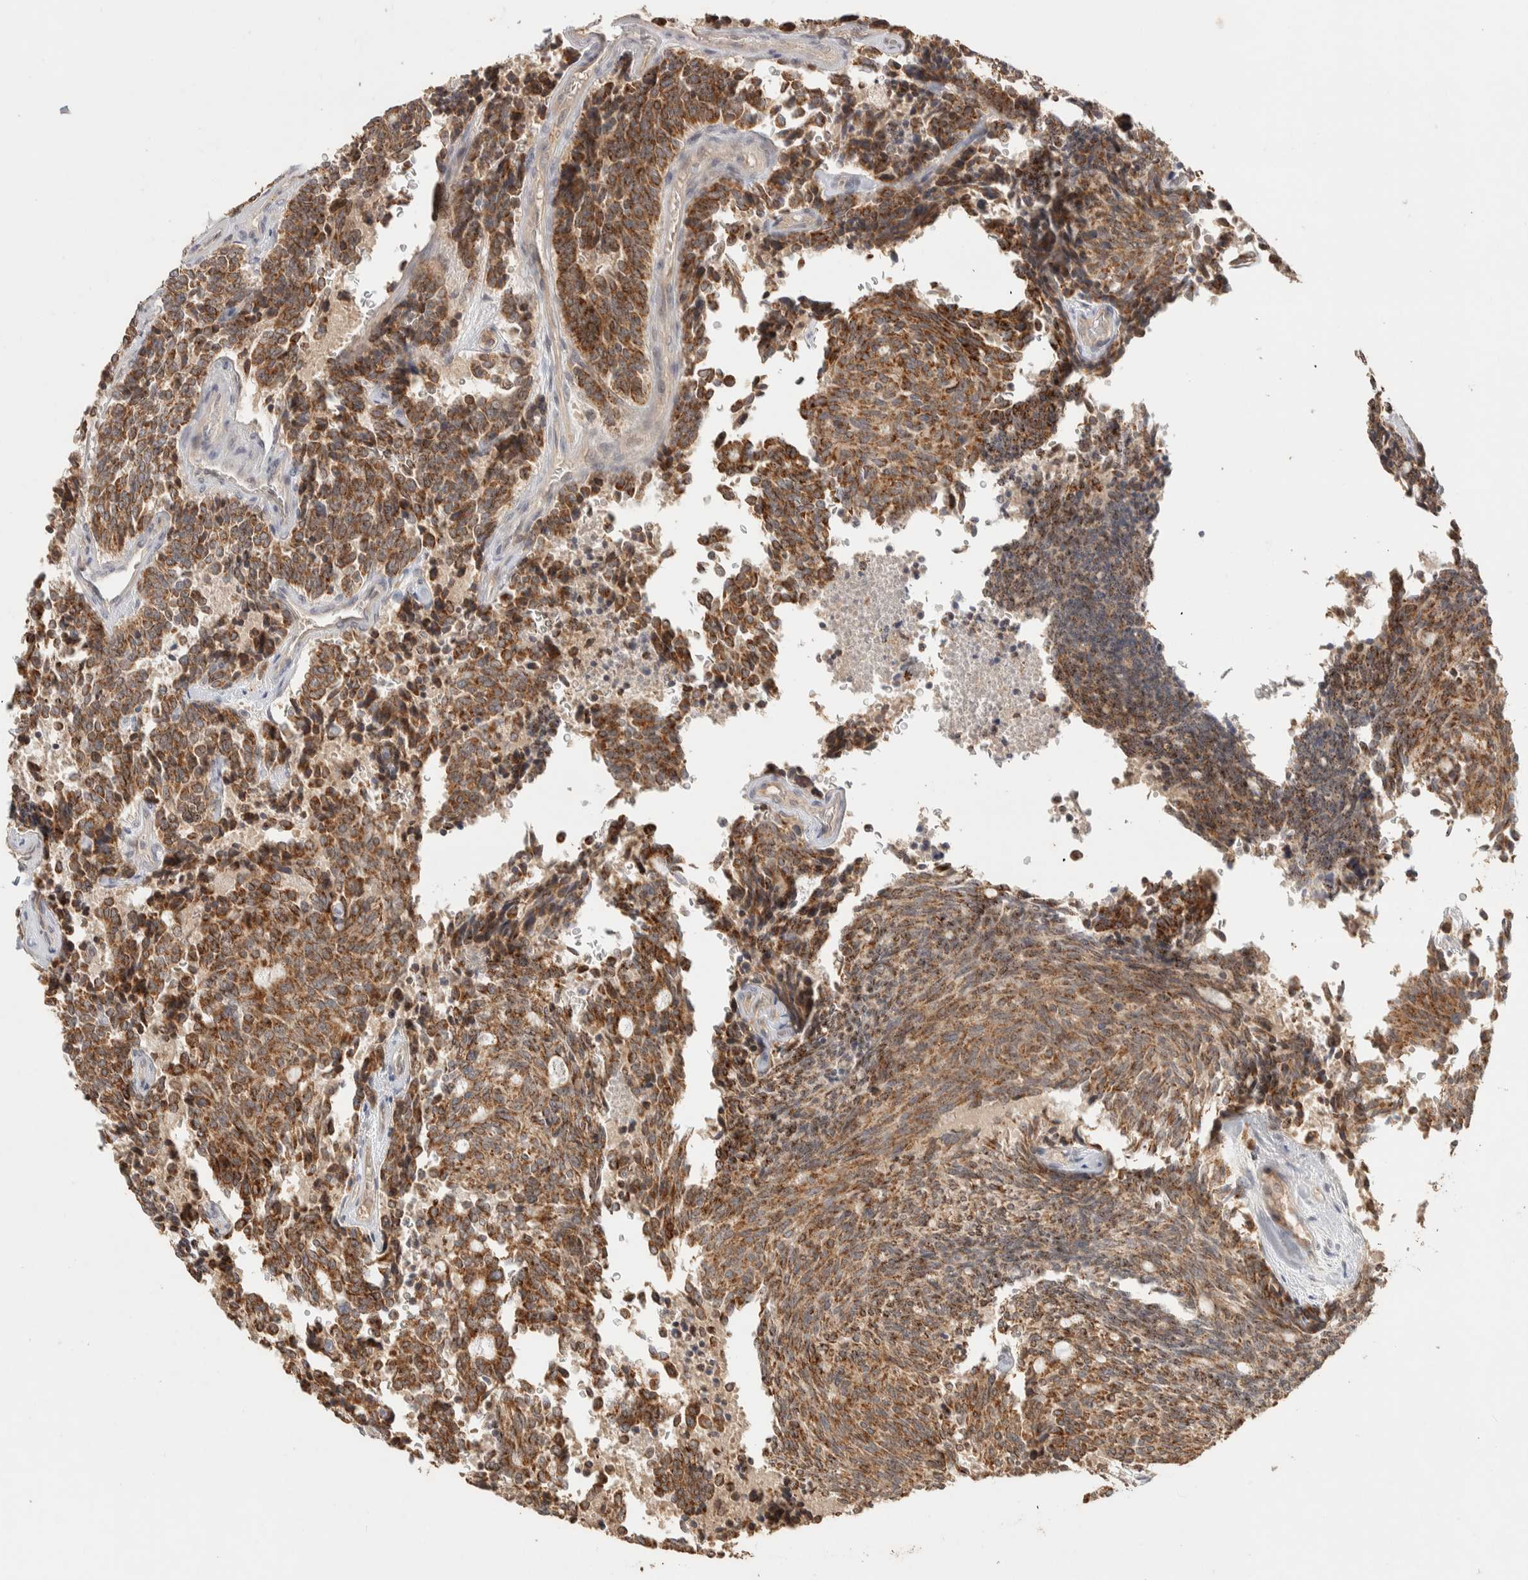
{"staining": {"intensity": "moderate", "quantity": ">75%", "location": "cytoplasmic/membranous"}, "tissue": "carcinoid", "cell_type": "Tumor cells", "image_type": "cancer", "snomed": [{"axis": "morphology", "description": "Carcinoid, malignant, NOS"}, {"axis": "topography", "description": "Pancreas"}], "caption": "Malignant carcinoid stained with a protein marker demonstrates moderate staining in tumor cells.", "gene": "ITPA", "patient": {"sex": "female", "age": 54}}